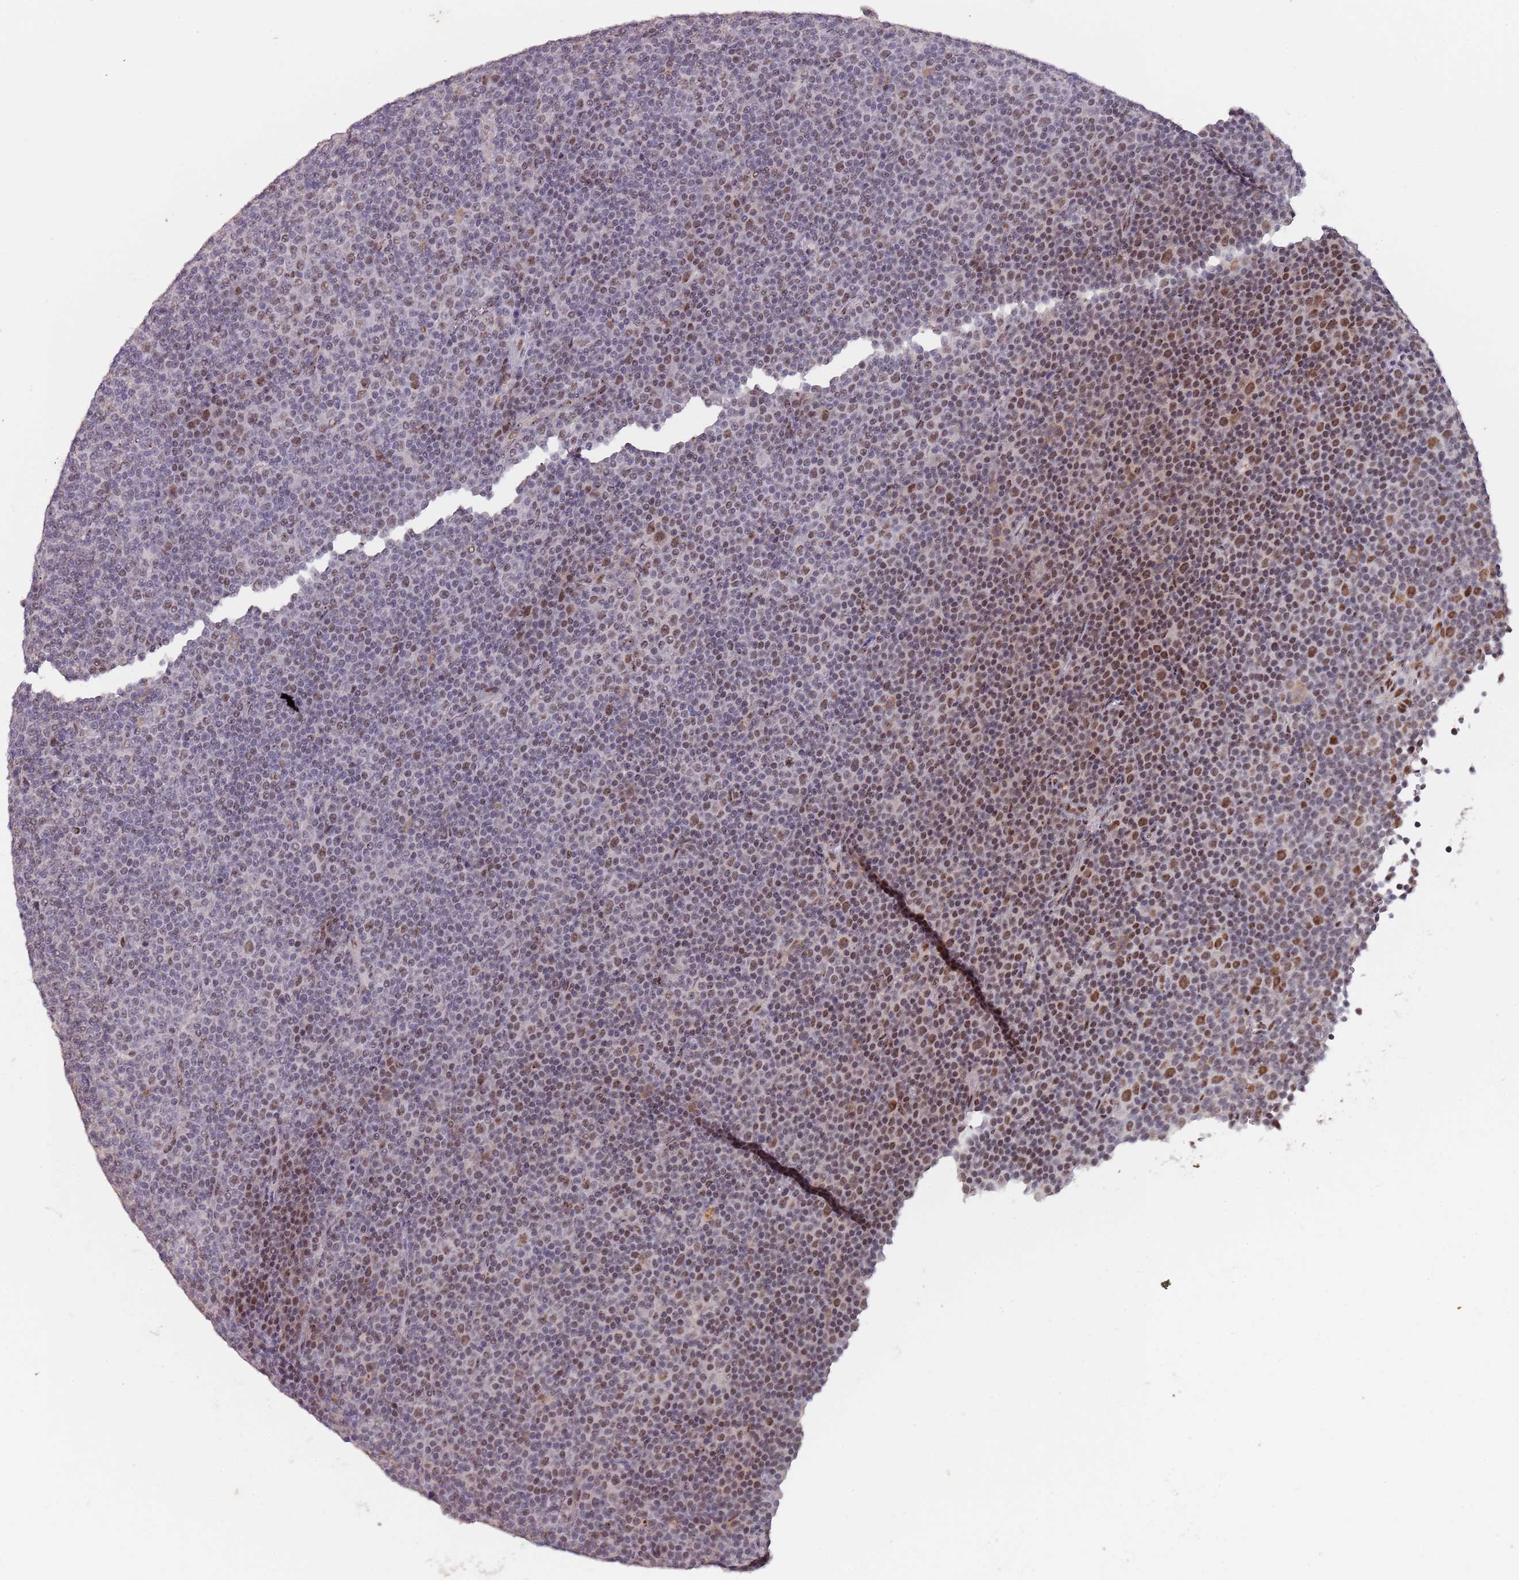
{"staining": {"intensity": "moderate", "quantity": "<25%", "location": "nuclear"}, "tissue": "lymphoma", "cell_type": "Tumor cells", "image_type": "cancer", "snomed": [{"axis": "morphology", "description": "Malignant lymphoma, non-Hodgkin's type, Low grade"}, {"axis": "topography", "description": "Lymph node"}], "caption": "Human lymphoma stained for a protein (brown) displays moderate nuclear positive expression in approximately <25% of tumor cells.", "gene": "CIZ1", "patient": {"sex": "female", "age": 67}}